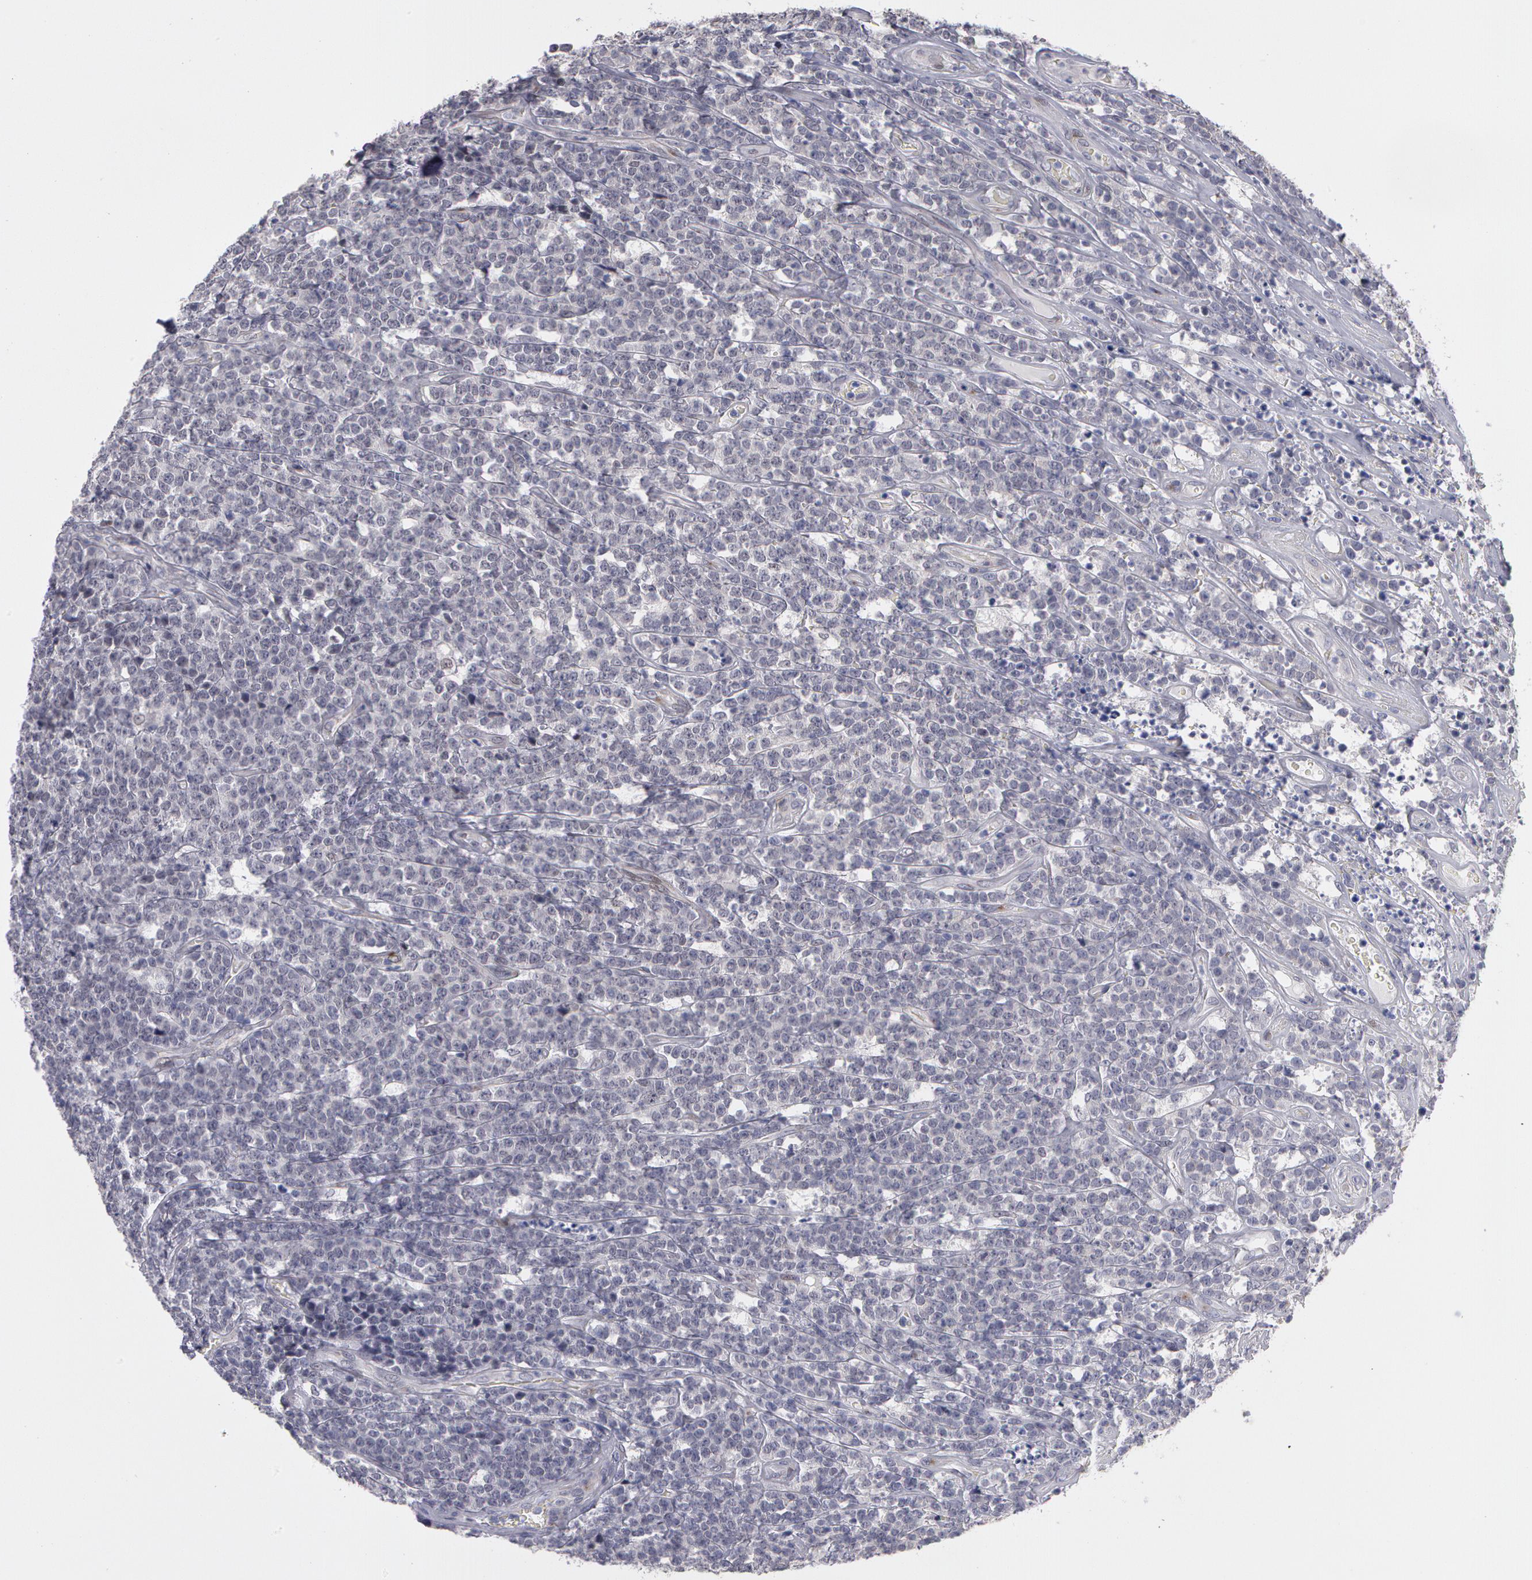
{"staining": {"intensity": "negative", "quantity": "none", "location": "none"}, "tissue": "lymphoma", "cell_type": "Tumor cells", "image_type": "cancer", "snomed": [{"axis": "morphology", "description": "Malignant lymphoma, non-Hodgkin's type, High grade"}, {"axis": "topography", "description": "Small intestine"}, {"axis": "topography", "description": "Colon"}], "caption": "High-grade malignant lymphoma, non-Hodgkin's type stained for a protein using IHC exhibits no staining tumor cells.", "gene": "PRICKLE1", "patient": {"sex": "male", "age": 8}}